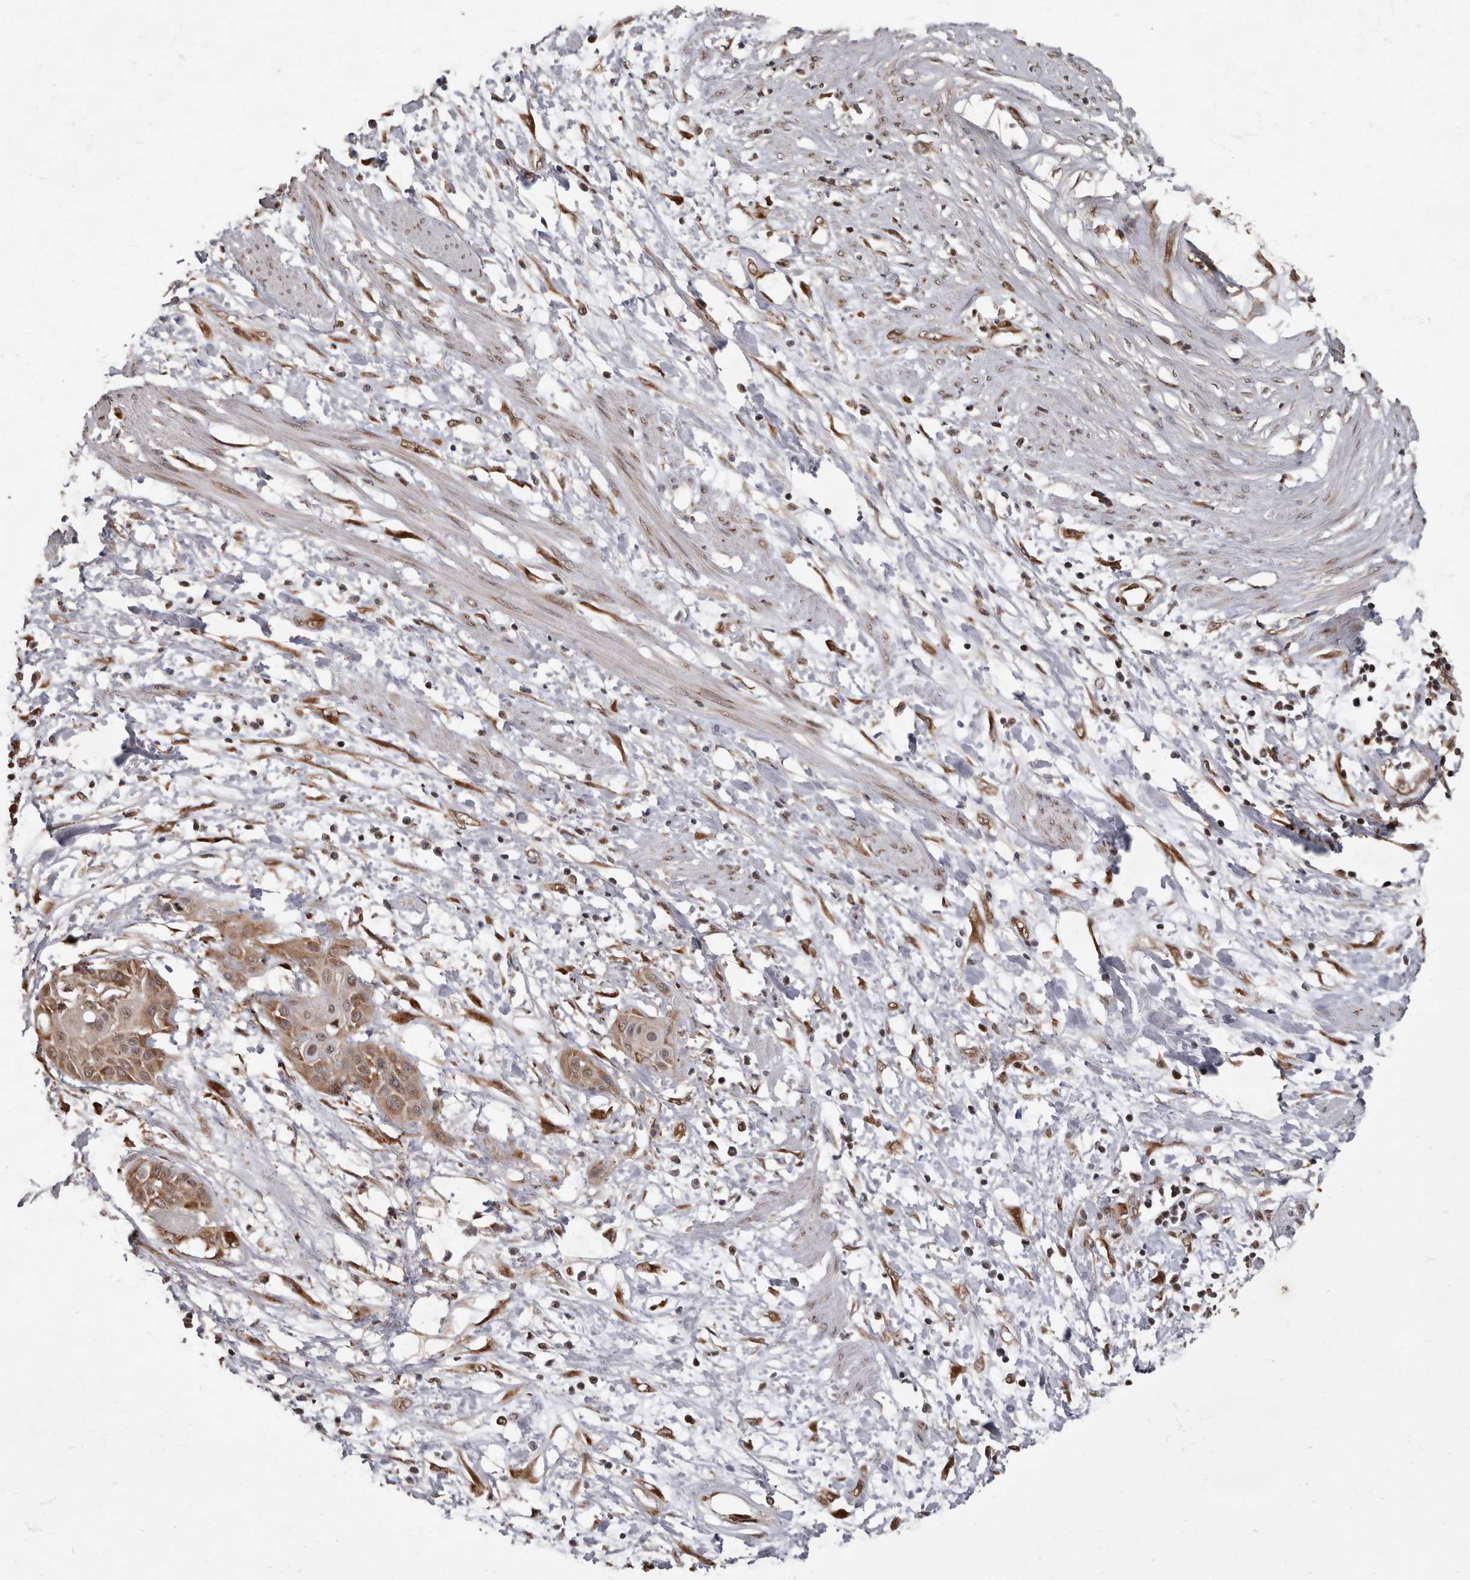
{"staining": {"intensity": "weak", "quantity": ">75%", "location": "cytoplasmic/membranous,nuclear"}, "tissue": "cervical cancer", "cell_type": "Tumor cells", "image_type": "cancer", "snomed": [{"axis": "morphology", "description": "Squamous cell carcinoma, NOS"}, {"axis": "topography", "description": "Cervix"}], "caption": "Cervical cancer (squamous cell carcinoma) tissue demonstrates weak cytoplasmic/membranous and nuclear expression in approximately >75% of tumor cells", "gene": "LRGUK", "patient": {"sex": "female", "age": 57}}